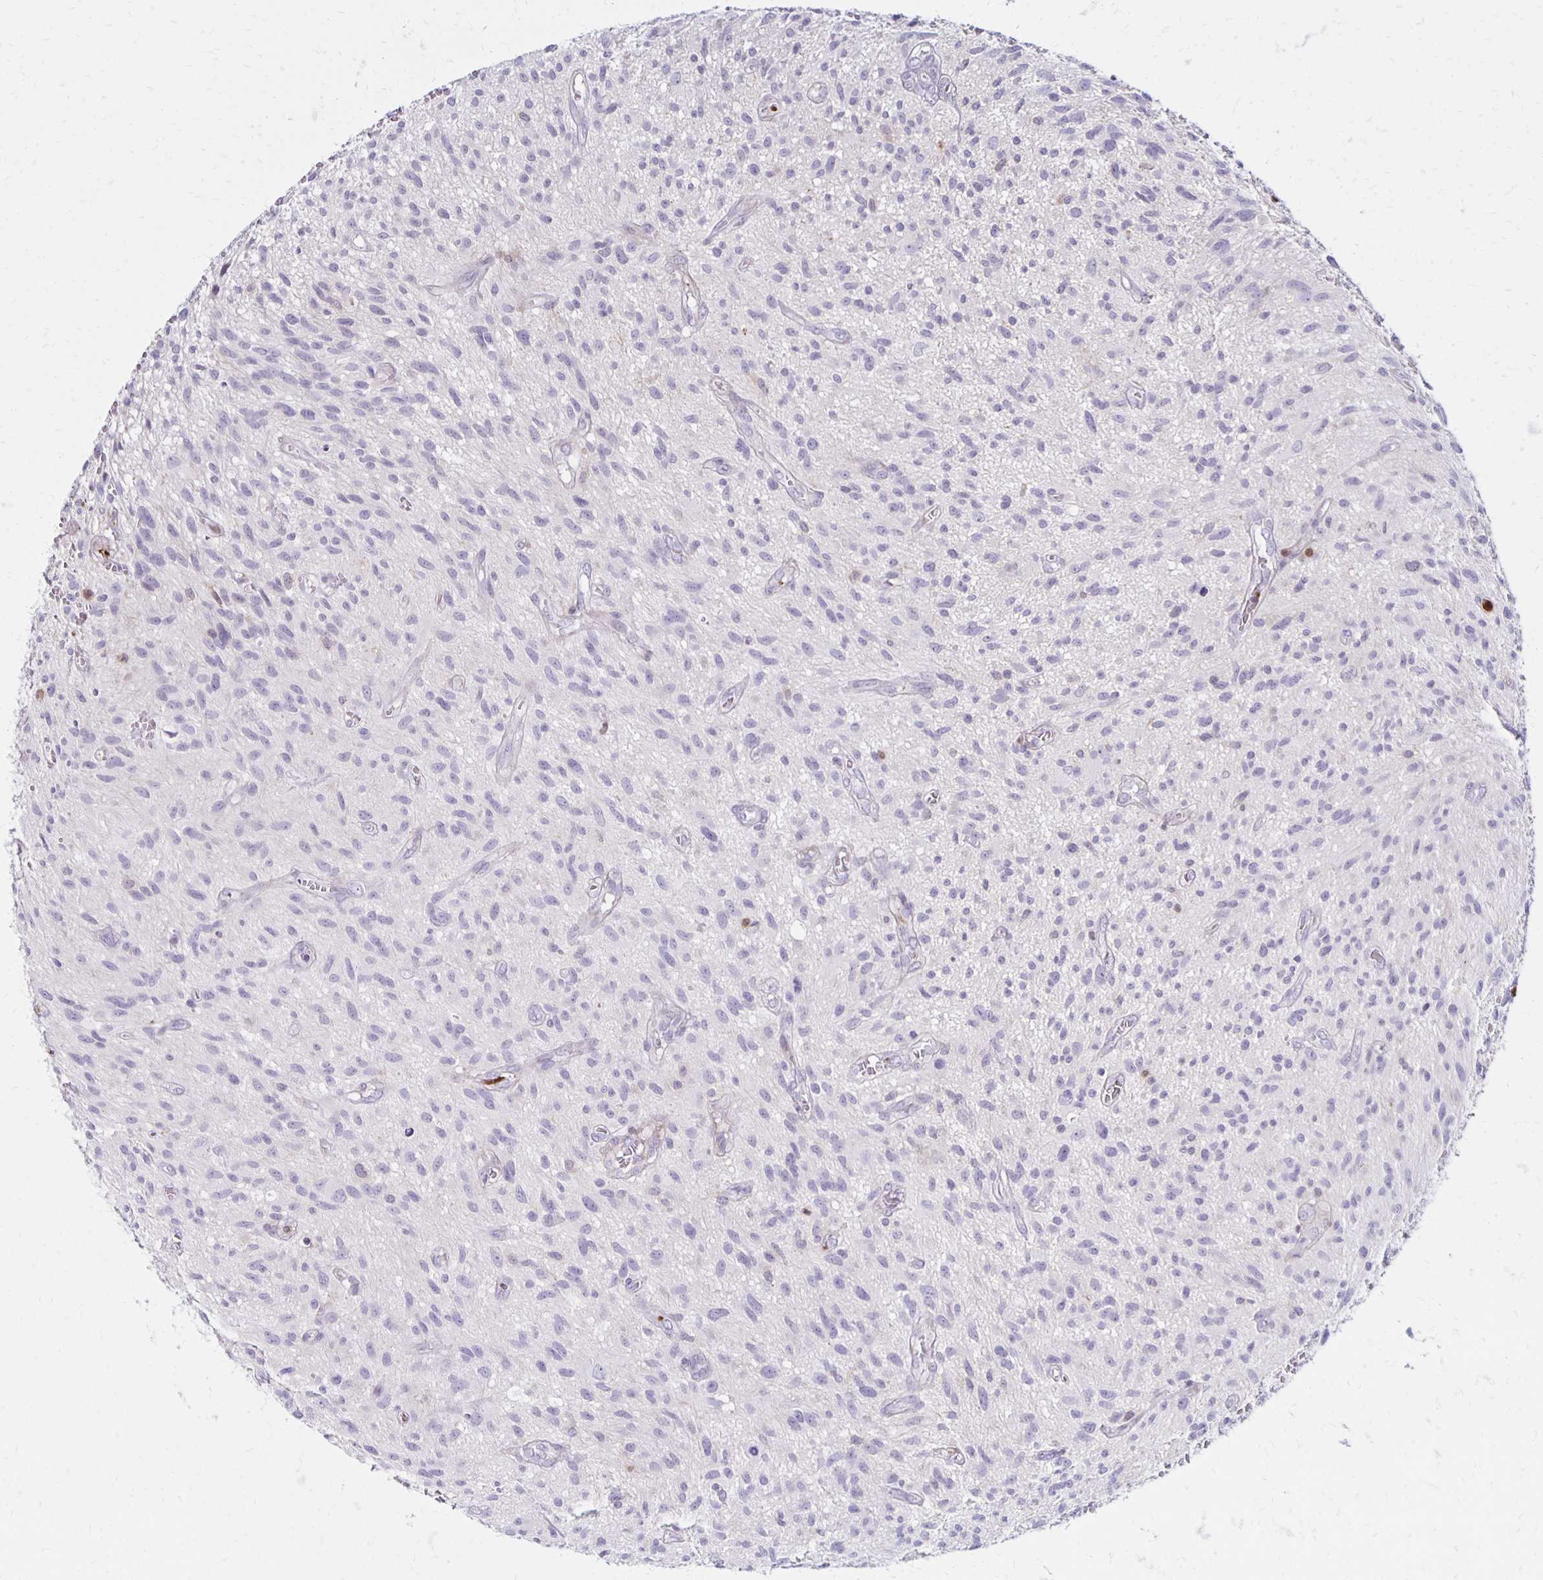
{"staining": {"intensity": "negative", "quantity": "none", "location": "none"}, "tissue": "glioma", "cell_type": "Tumor cells", "image_type": "cancer", "snomed": [{"axis": "morphology", "description": "Glioma, malignant, High grade"}, {"axis": "topography", "description": "Brain"}], "caption": "Tumor cells are negative for protein expression in human glioma.", "gene": "CCL21", "patient": {"sex": "male", "age": 75}}